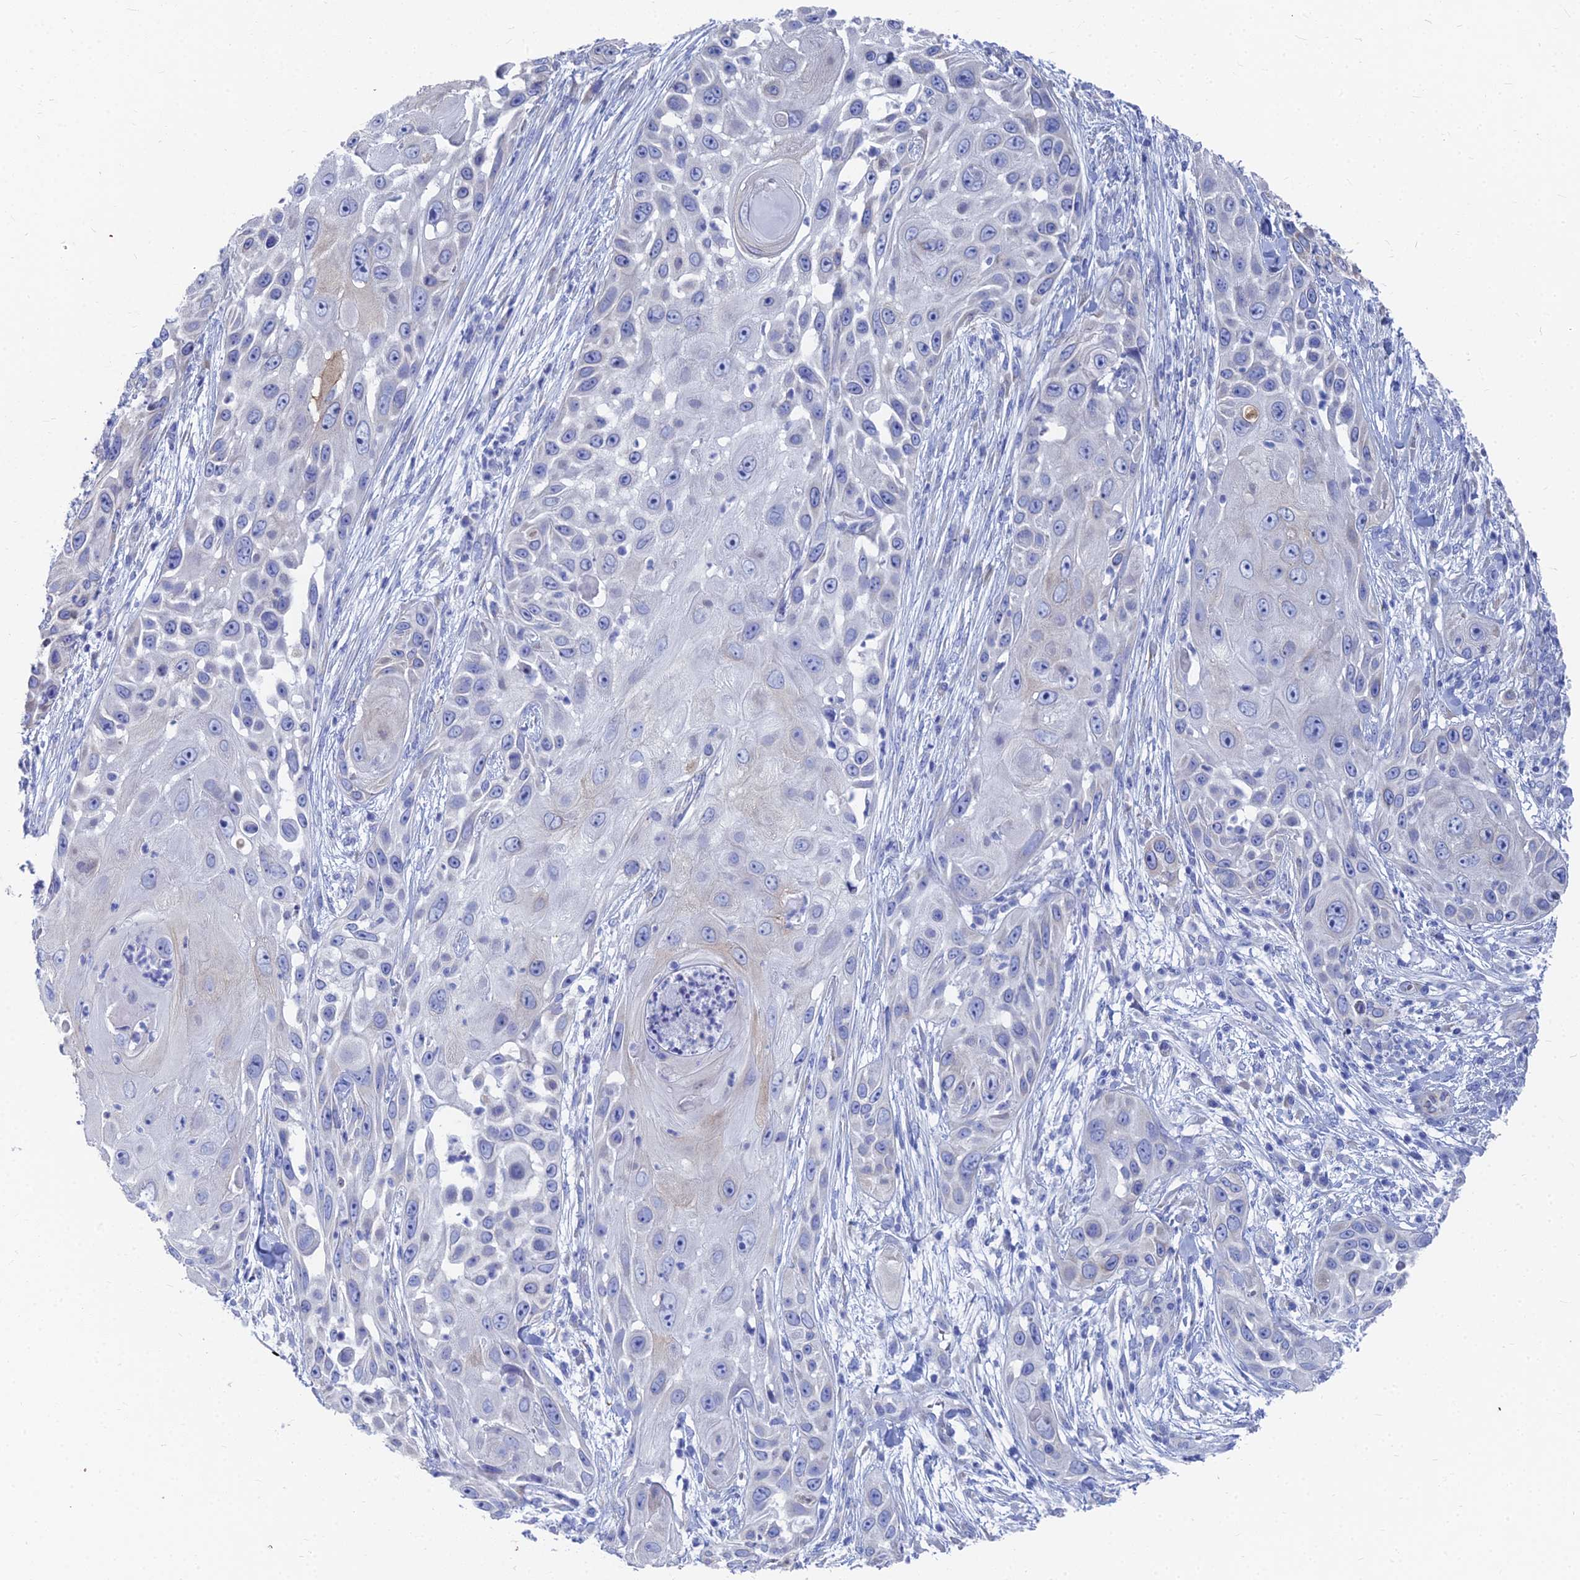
{"staining": {"intensity": "negative", "quantity": "none", "location": "none"}, "tissue": "skin cancer", "cell_type": "Tumor cells", "image_type": "cancer", "snomed": [{"axis": "morphology", "description": "Squamous cell carcinoma, NOS"}, {"axis": "topography", "description": "Skin"}], "caption": "Protein analysis of skin cancer demonstrates no significant positivity in tumor cells. (DAB IHC, high magnification).", "gene": "TNNT3", "patient": {"sex": "female", "age": 44}}